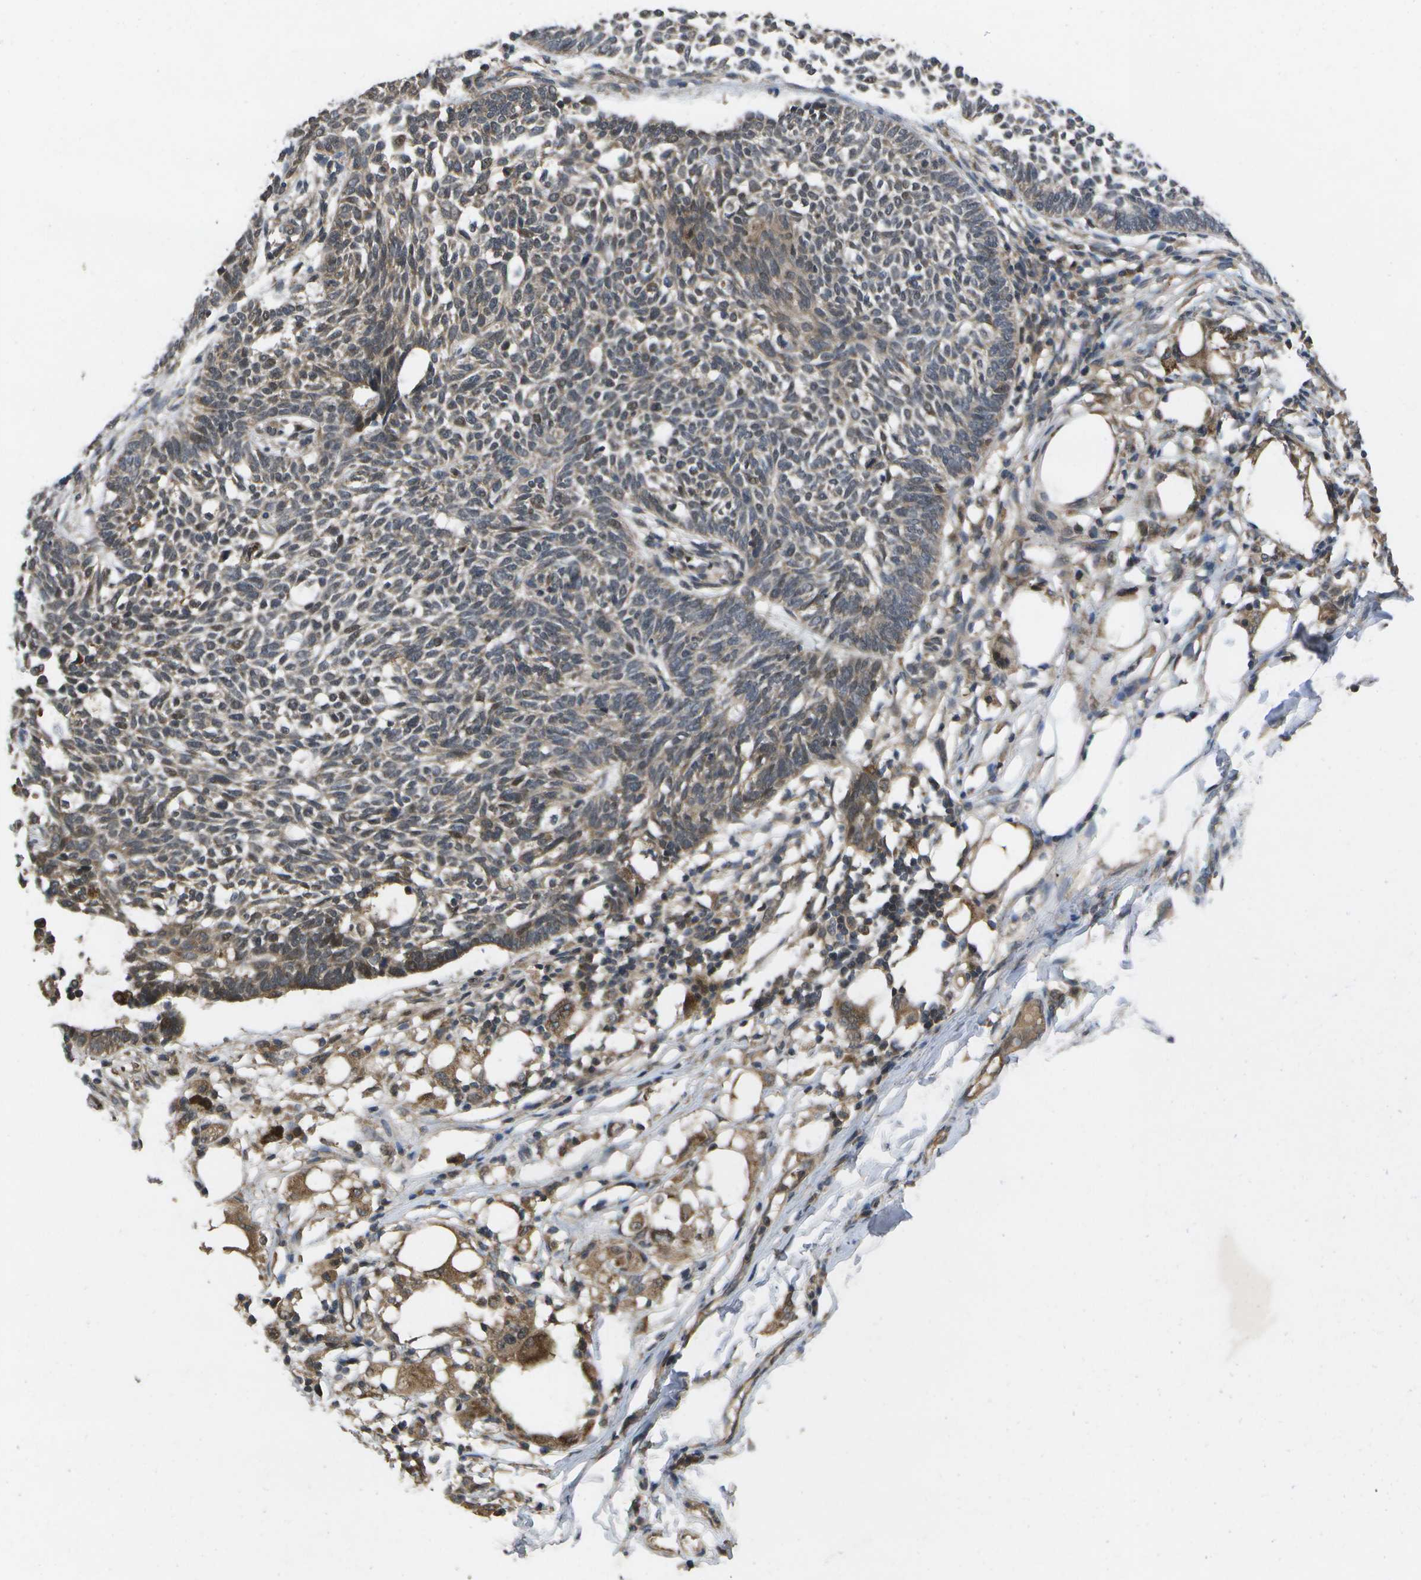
{"staining": {"intensity": "weak", "quantity": ">75%", "location": "cytoplasmic/membranous"}, "tissue": "skin cancer", "cell_type": "Tumor cells", "image_type": "cancer", "snomed": [{"axis": "morphology", "description": "Normal tissue, NOS"}, {"axis": "morphology", "description": "Basal cell carcinoma"}, {"axis": "topography", "description": "Skin"}], "caption": "Protein staining of skin basal cell carcinoma tissue reveals weak cytoplasmic/membranous expression in about >75% of tumor cells.", "gene": "ALAS1", "patient": {"sex": "male", "age": 87}}